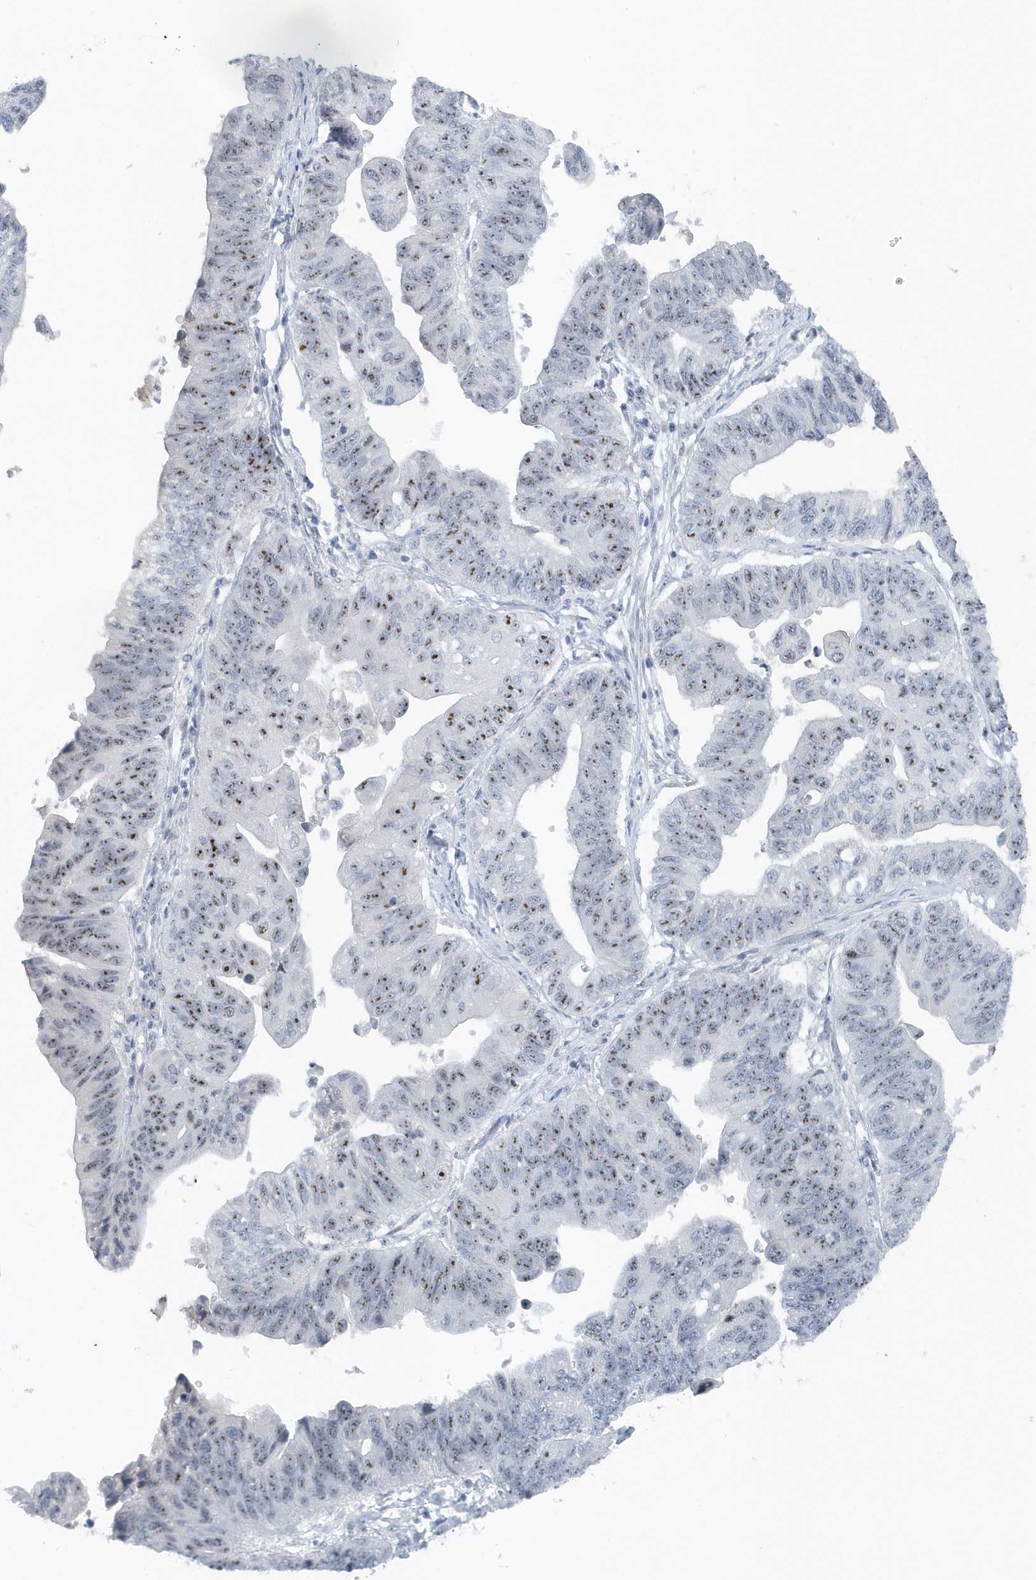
{"staining": {"intensity": "moderate", "quantity": "25%-75%", "location": "nuclear"}, "tissue": "stomach cancer", "cell_type": "Tumor cells", "image_type": "cancer", "snomed": [{"axis": "morphology", "description": "Adenocarcinoma, NOS"}, {"axis": "topography", "description": "Stomach"}], "caption": "Immunohistochemical staining of human stomach cancer shows medium levels of moderate nuclear protein staining in about 25%-75% of tumor cells.", "gene": "RPF2", "patient": {"sex": "male", "age": 59}}